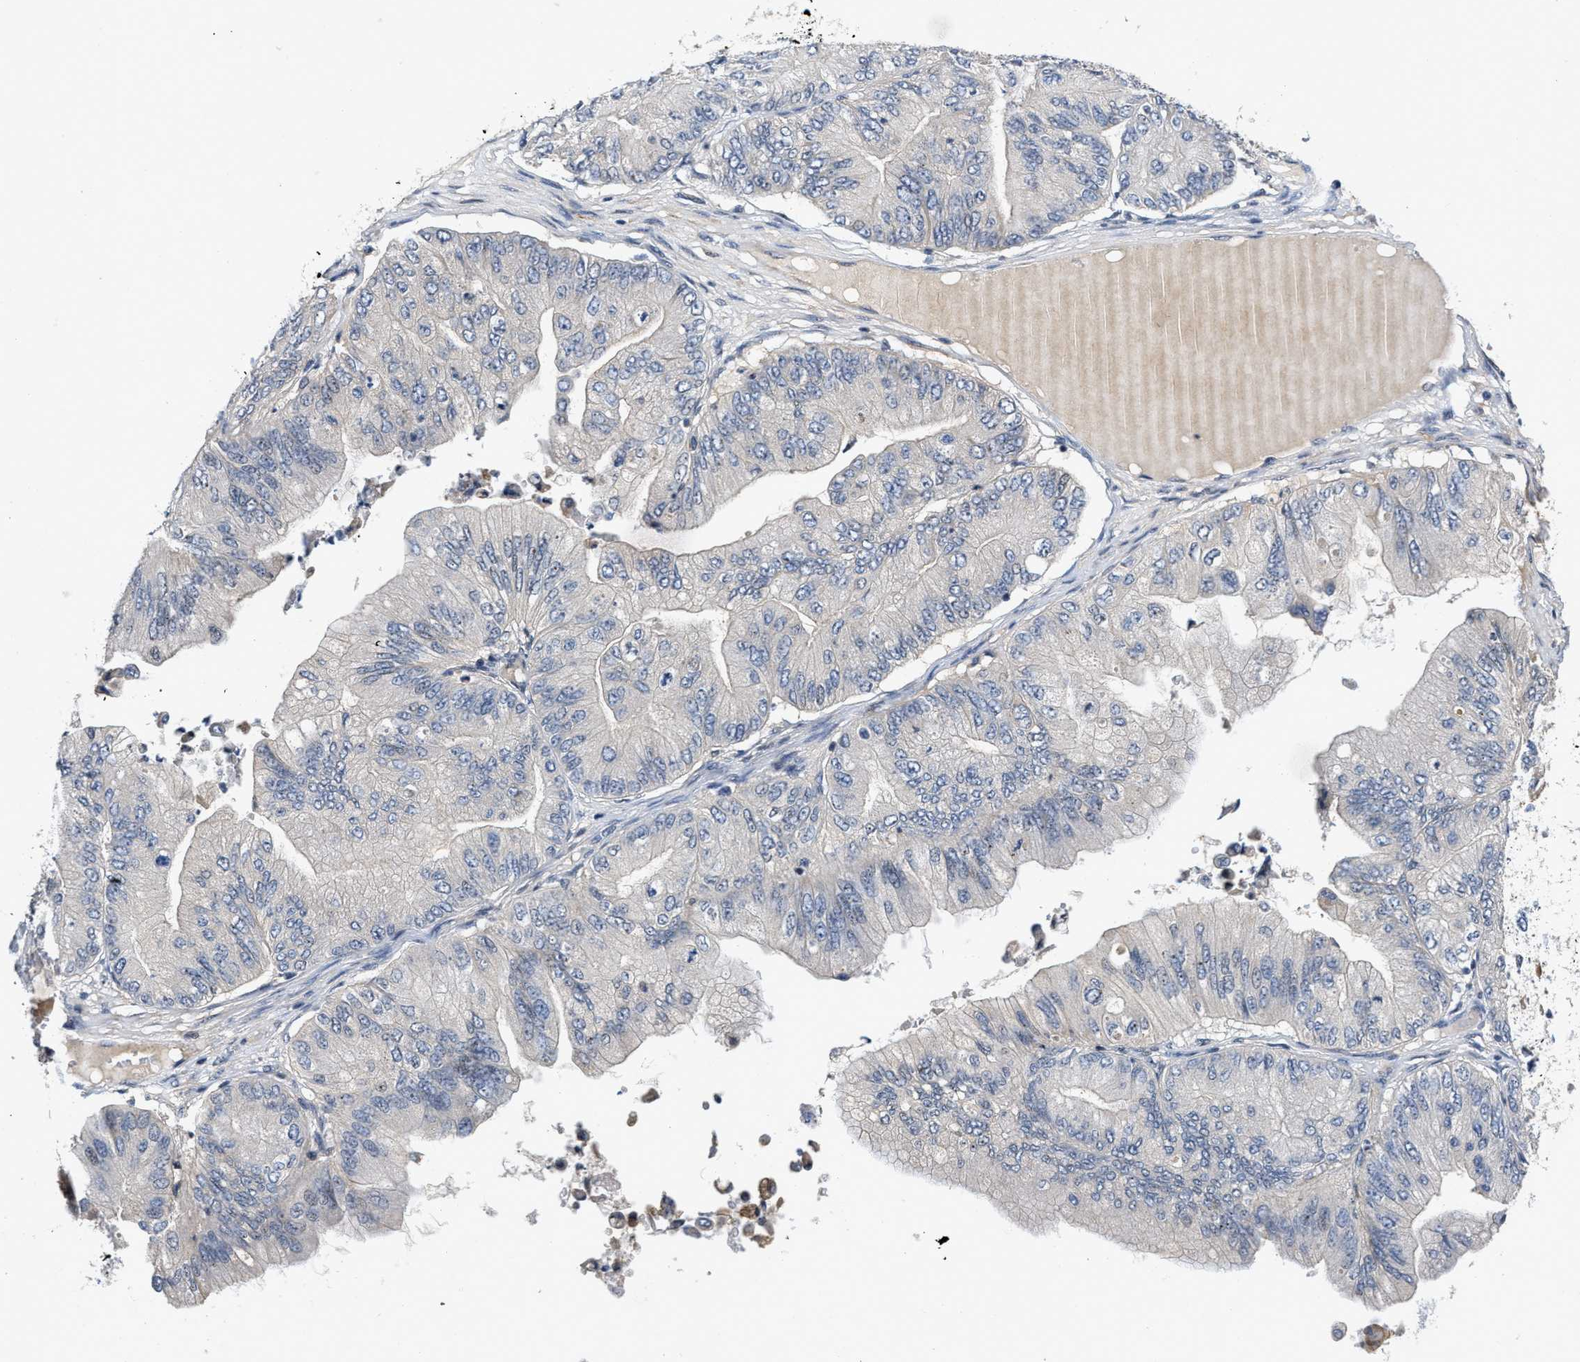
{"staining": {"intensity": "negative", "quantity": "none", "location": "none"}, "tissue": "ovarian cancer", "cell_type": "Tumor cells", "image_type": "cancer", "snomed": [{"axis": "morphology", "description": "Cystadenocarcinoma, mucinous, NOS"}, {"axis": "topography", "description": "Ovary"}], "caption": "The image exhibits no significant positivity in tumor cells of ovarian mucinous cystadenocarcinoma.", "gene": "VIP", "patient": {"sex": "female", "age": 61}}